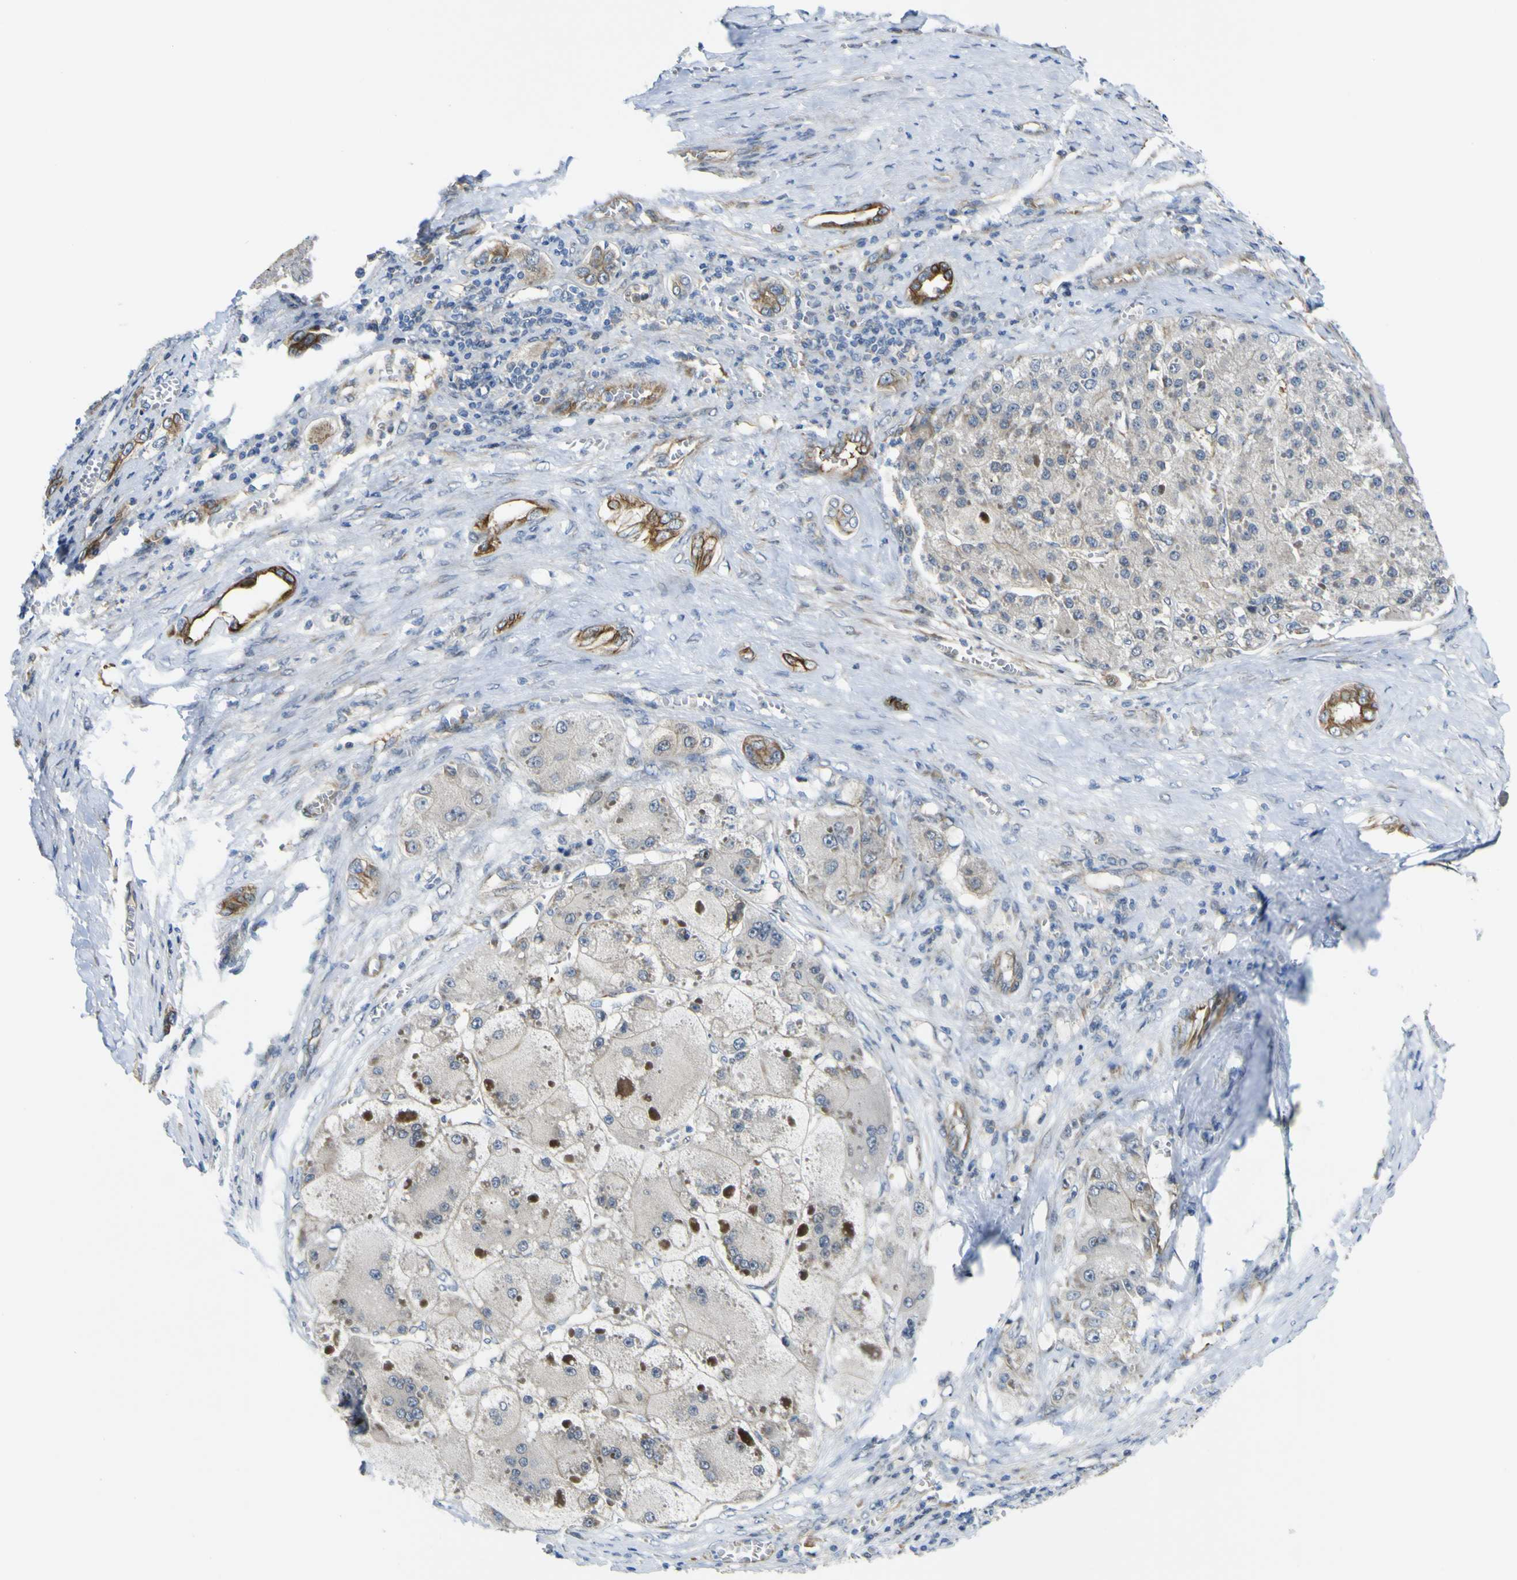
{"staining": {"intensity": "negative", "quantity": "none", "location": "none"}, "tissue": "liver cancer", "cell_type": "Tumor cells", "image_type": "cancer", "snomed": [{"axis": "morphology", "description": "Carcinoma, Hepatocellular, NOS"}, {"axis": "topography", "description": "Liver"}], "caption": "Liver cancer (hepatocellular carcinoma) stained for a protein using immunohistochemistry (IHC) displays no staining tumor cells.", "gene": "KDM7A", "patient": {"sex": "female", "age": 73}}